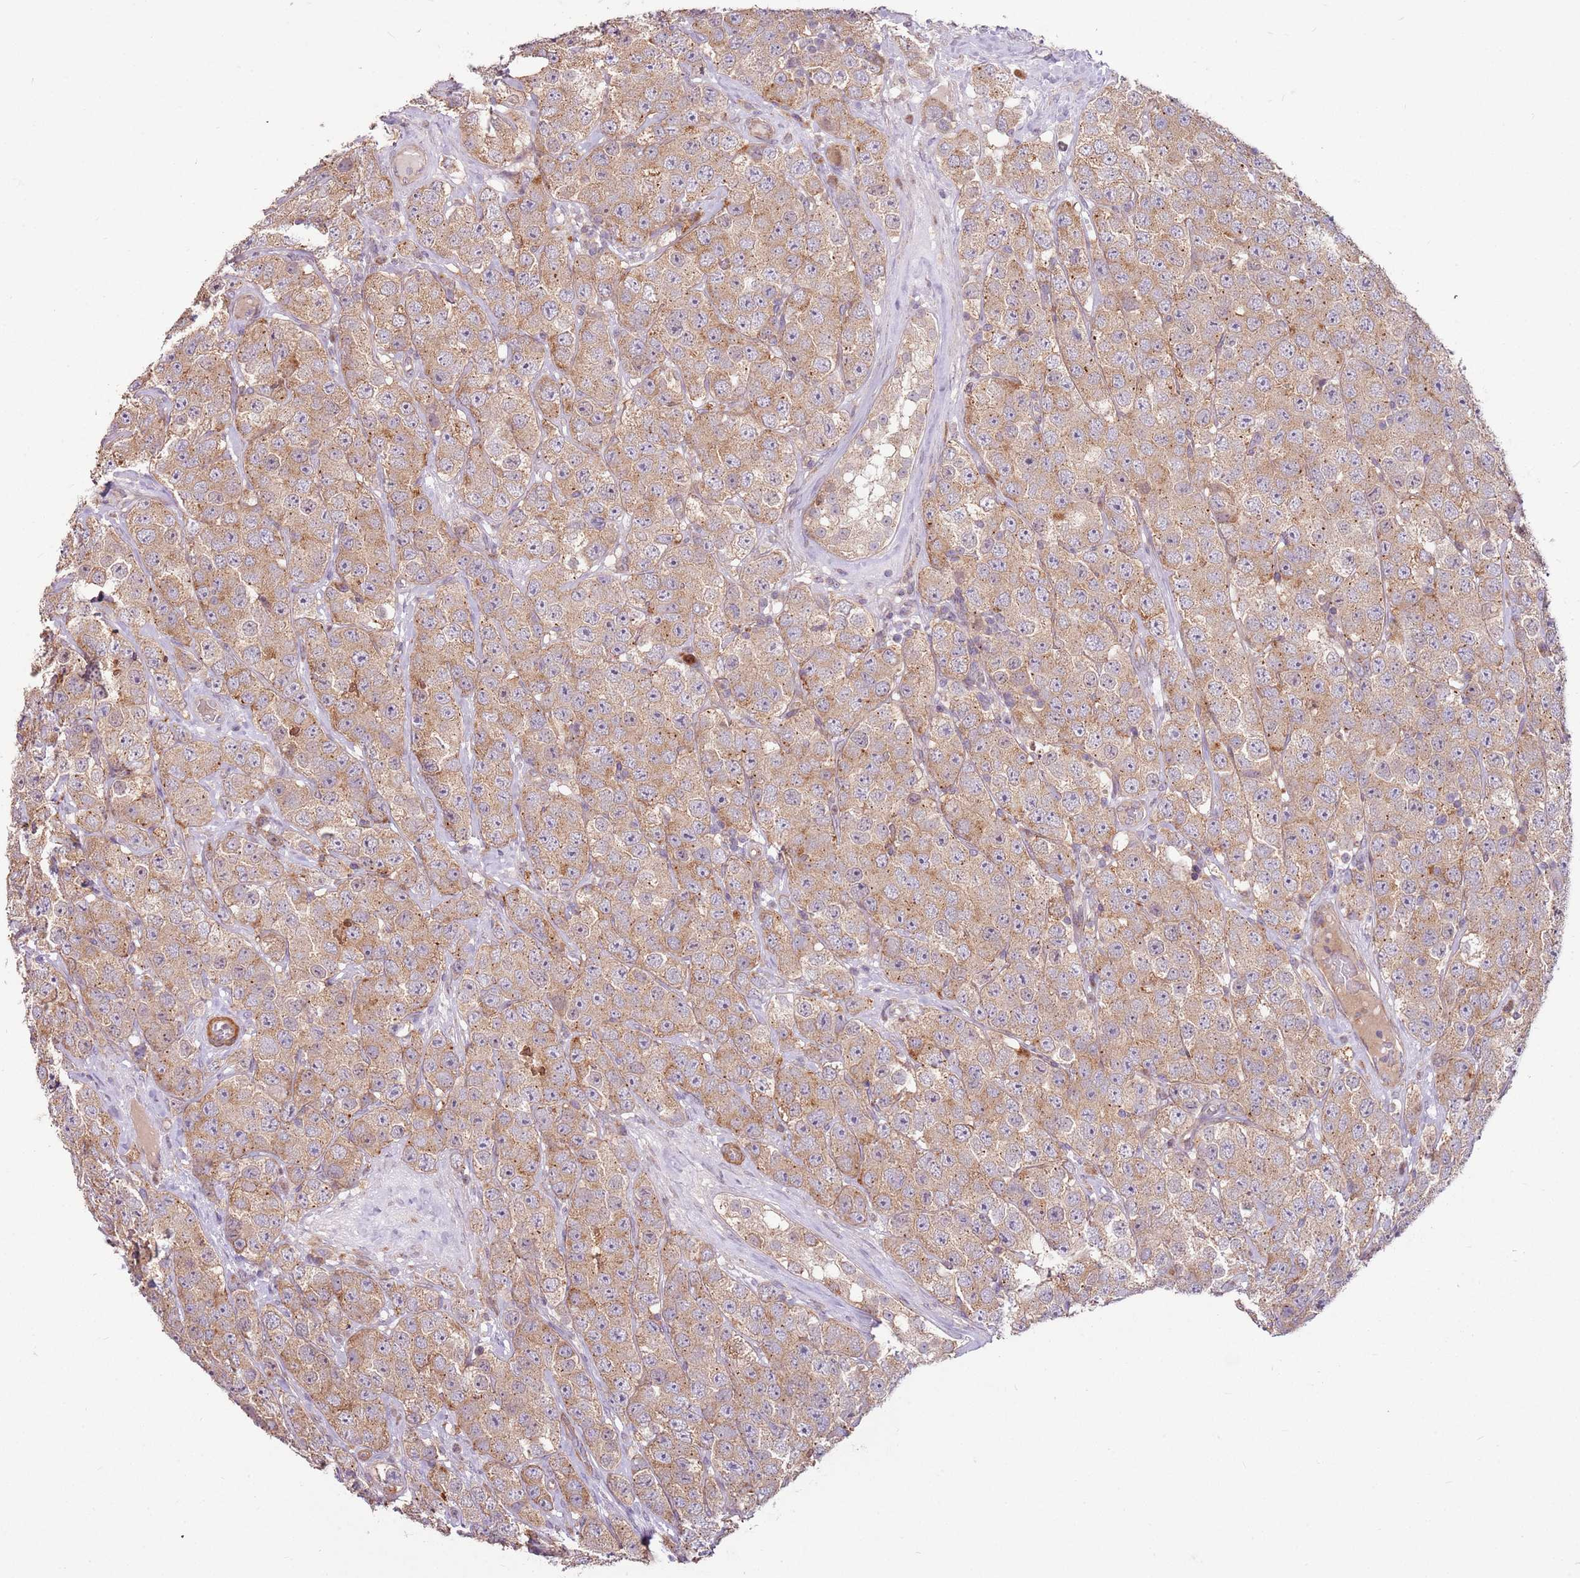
{"staining": {"intensity": "moderate", "quantity": ">75%", "location": "cytoplasmic/membranous"}, "tissue": "testis cancer", "cell_type": "Tumor cells", "image_type": "cancer", "snomed": [{"axis": "morphology", "description": "Seminoma, NOS"}, {"axis": "topography", "description": "Testis"}], "caption": "An immunohistochemistry photomicrograph of tumor tissue is shown. Protein staining in brown labels moderate cytoplasmic/membranous positivity in testis cancer within tumor cells. (DAB (3,3'-diaminobenzidine) = brown stain, brightfield microscopy at high magnification).", "gene": "SPATA31D1", "patient": {"sex": "male", "age": 28}}